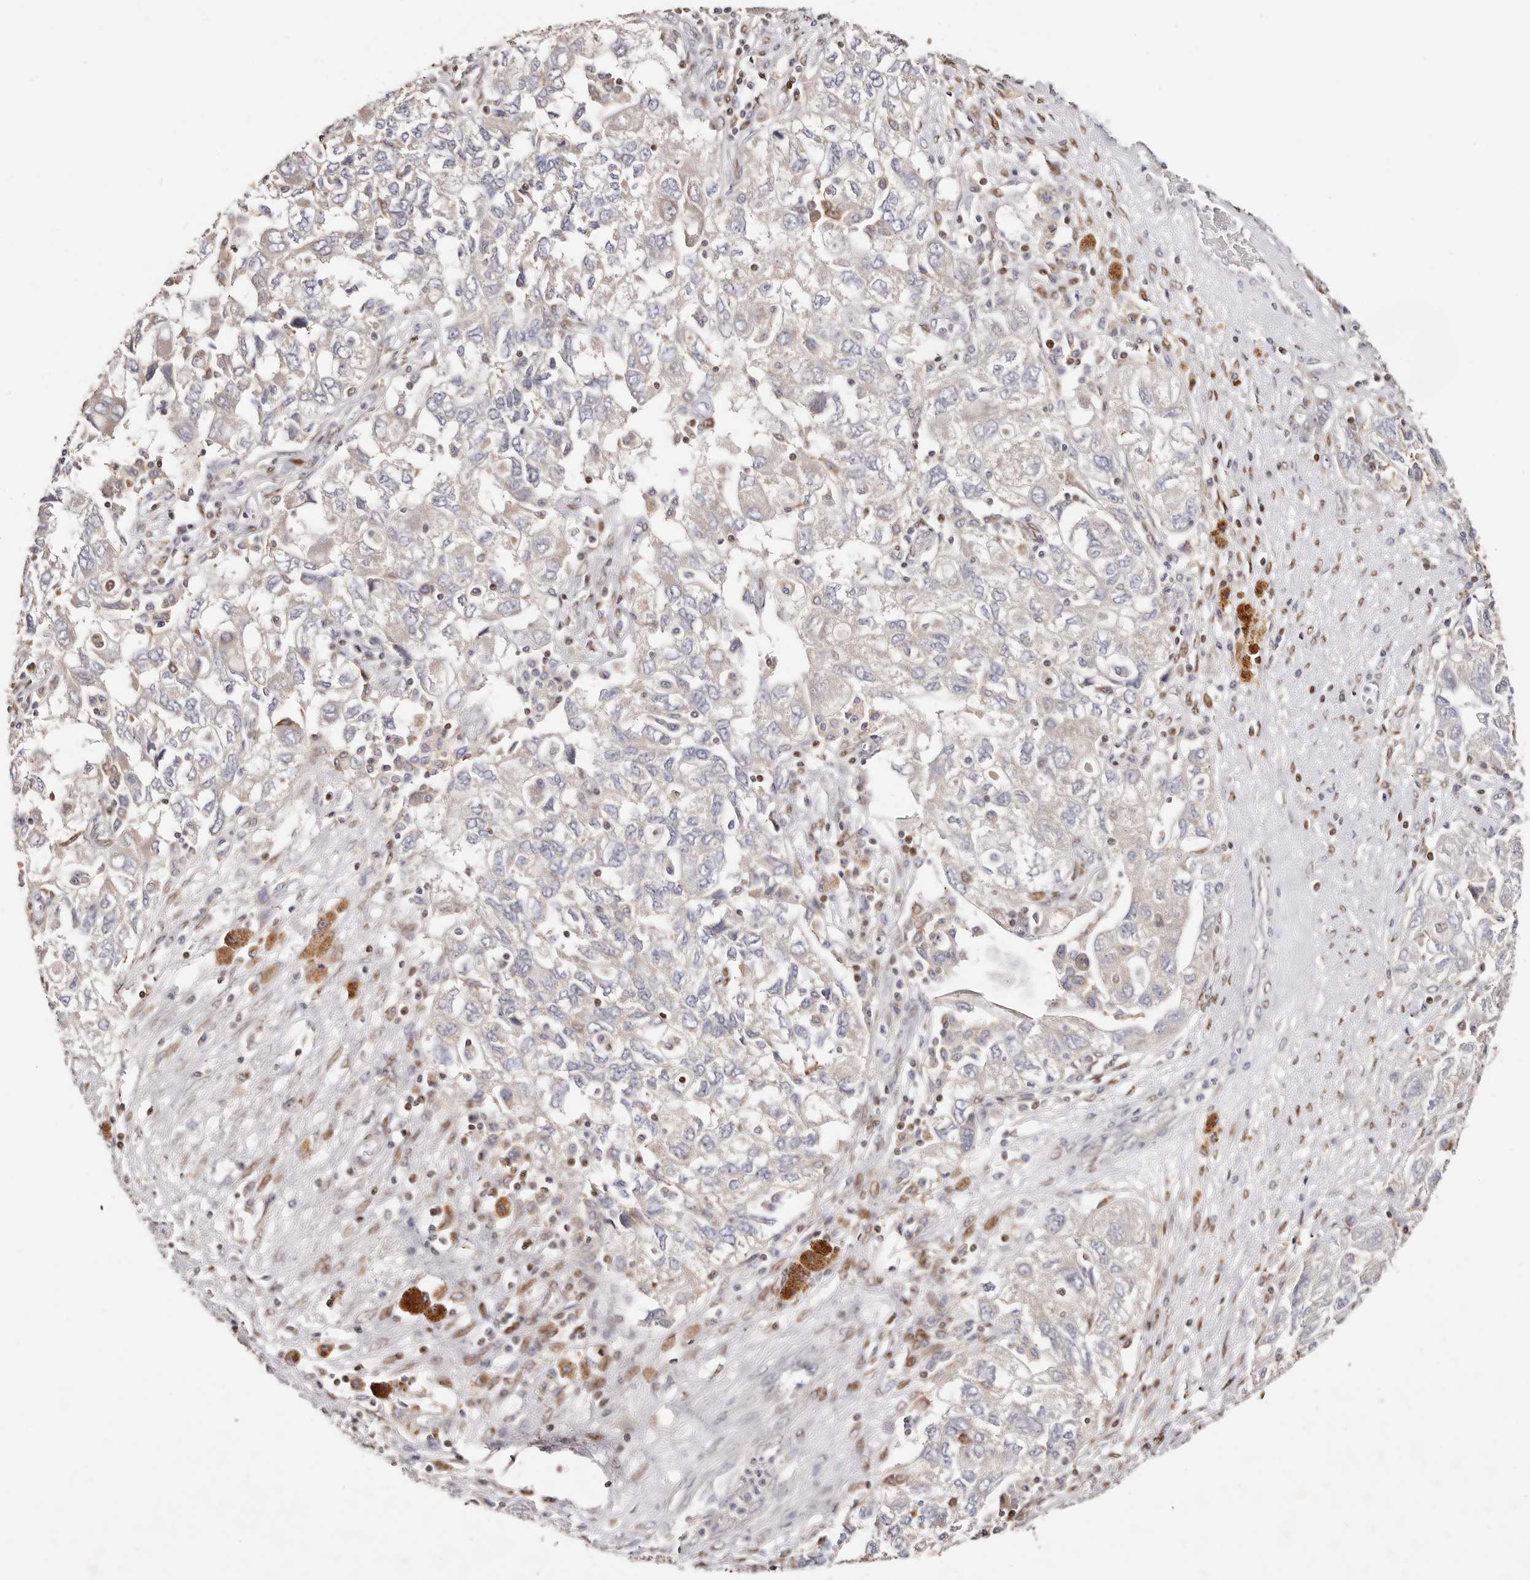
{"staining": {"intensity": "negative", "quantity": "none", "location": "none"}, "tissue": "ovarian cancer", "cell_type": "Tumor cells", "image_type": "cancer", "snomed": [{"axis": "morphology", "description": "Carcinoma, NOS"}, {"axis": "morphology", "description": "Cystadenocarcinoma, serous, NOS"}, {"axis": "topography", "description": "Ovary"}], "caption": "Immunohistochemistry (IHC) micrograph of neoplastic tissue: human ovarian serous cystadenocarcinoma stained with DAB displays no significant protein staining in tumor cells. (Stains: DAB (3,3'-diaminobenzidine) immunohistochemistry (IHC) with hematoxylin counter stain, Microscopy: brightfield microscopy at high magnification).", "gene": "IQGAP3", "patient": {"sex": "female", "age": 69}}